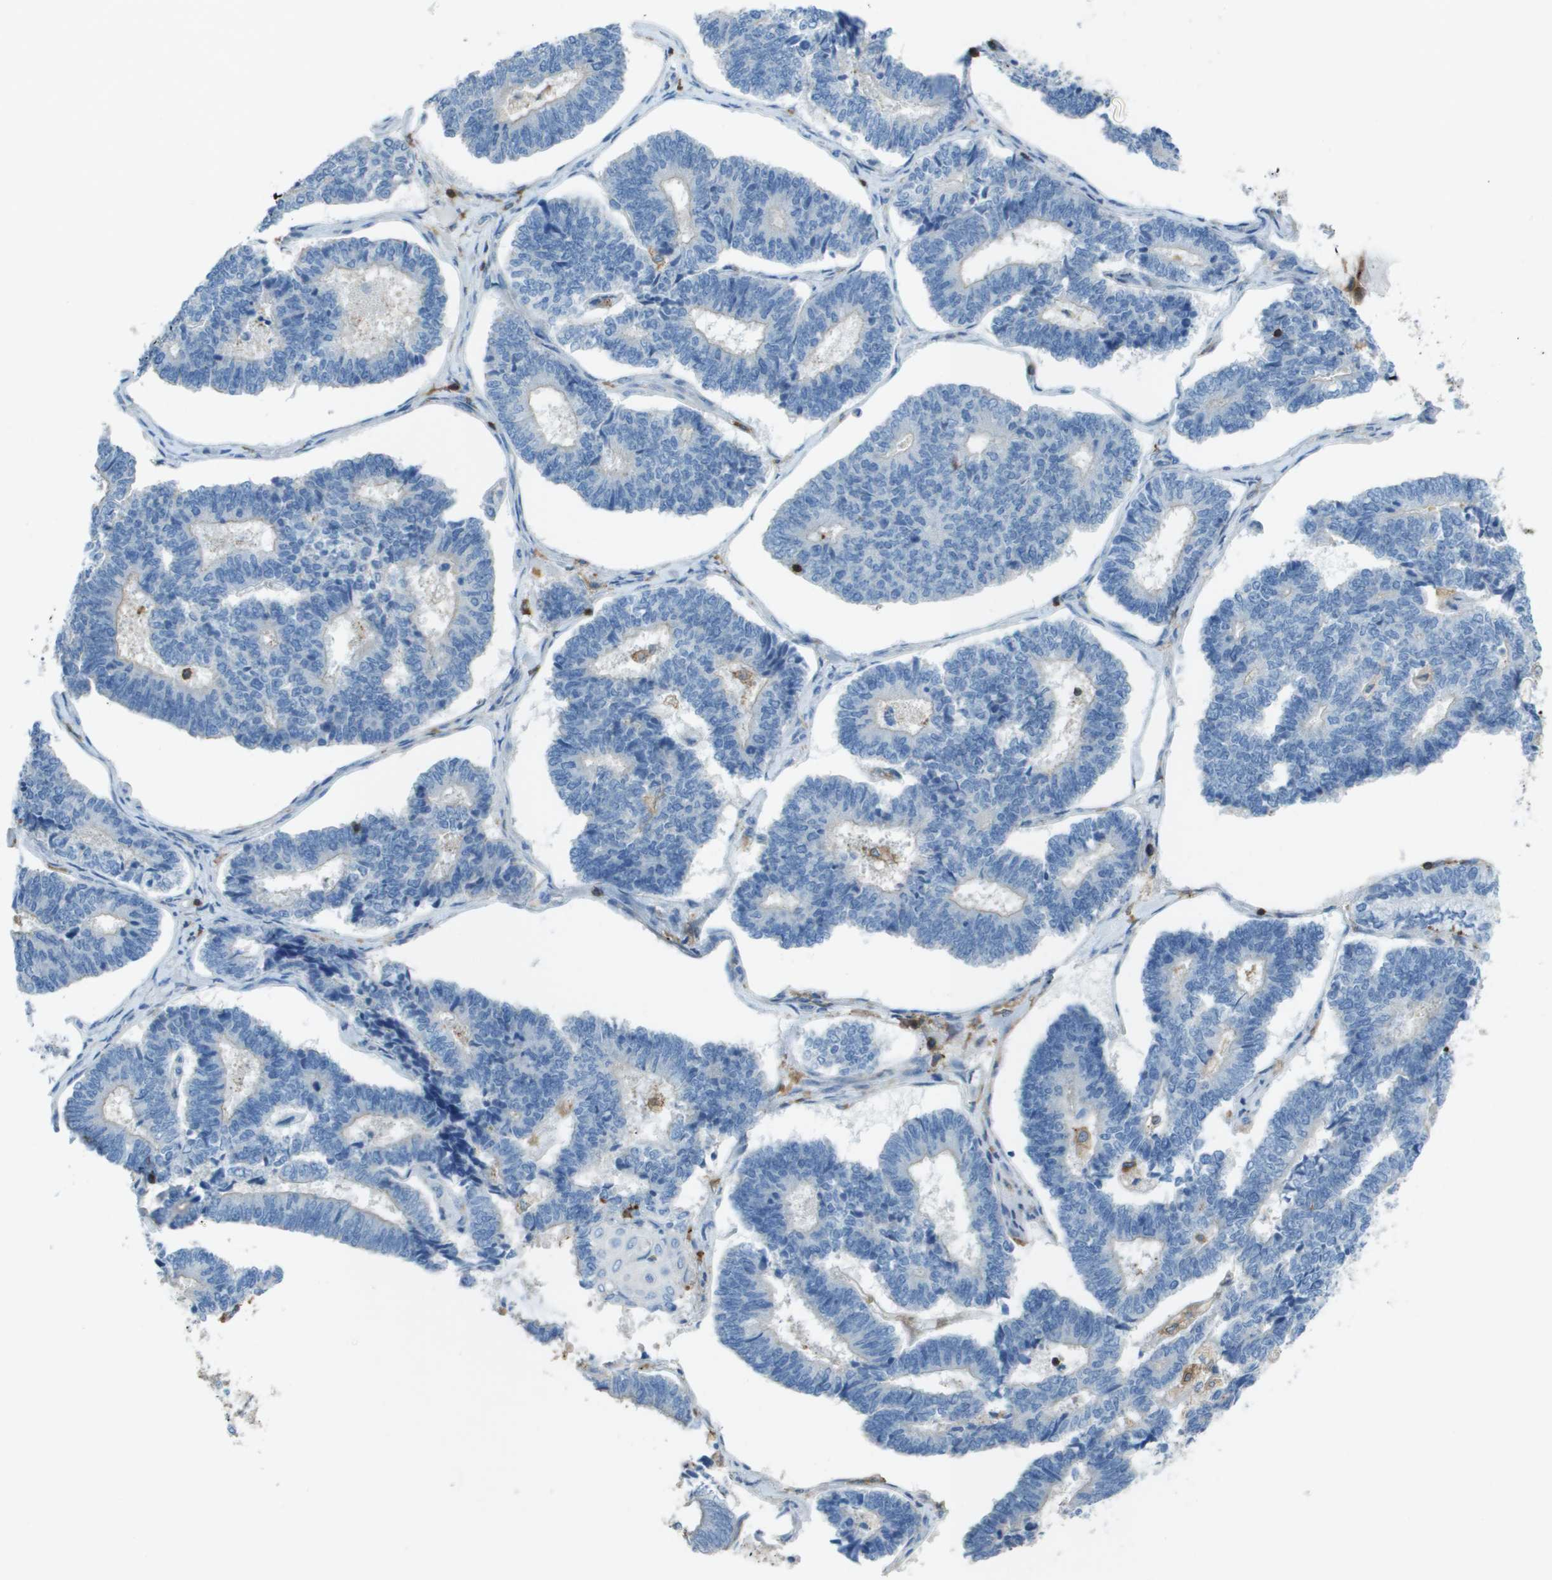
{"staining": {"intensity": "negative", "quantity": "none", "location": "none"}, "tissue": "endometrial cancer", "cell_type": "Tumor cells", "image_type": "cancer", "snomed": [{"axis": "morphology", "description": "Adenocarcinoma, NOS"}, {"axis": "topography", "description": "Endometrium"}], "caption": "Micrograph shows no significant protein expression in tumor cells of endometrial adenocarcinoma.", "gene": "APBB1IP", "patient": {"sex": "female", "age": 70}}